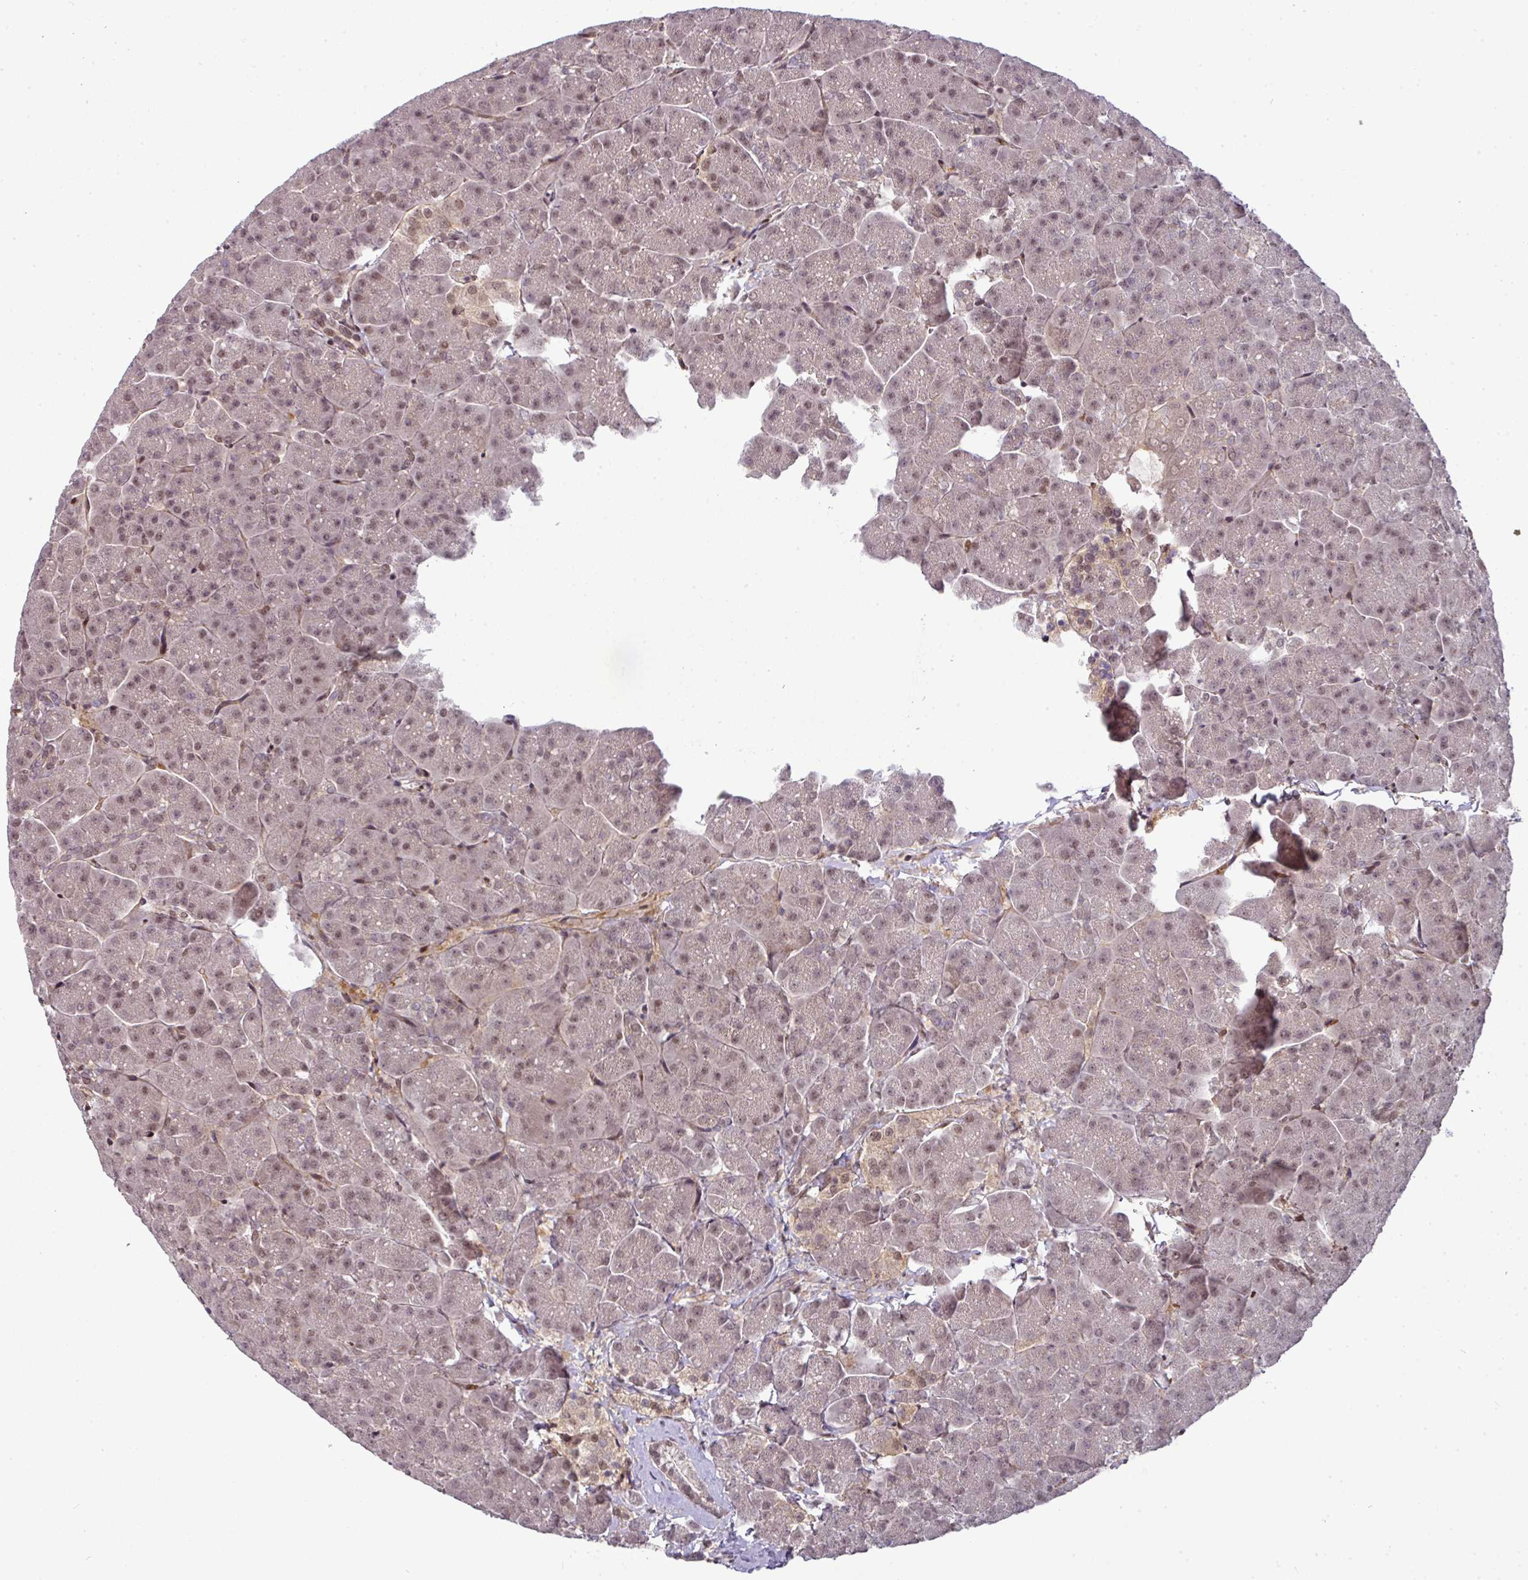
{"staining": {"intensity": "moderate", "quantity": "25%-75%", "location": "nuclear"}, "tissue": "pancreas", "cell_type": "Exocrine glandular cells", "image_type": "normal", "snomed": [{"axis": "morphology", "description": "Normal tissue, NOS"}, {"axis": "topography", "description": "Pancreas"}, {"axis": "topography", "description": "Peripheral nerve tissue"}], "caption": "High-magnification brightfield microscopy of normal pancreas stained with DAB (3,3'-diaminobenzidine) (brown) and counterstained with hematoxylin (blue). exocrine glandular cells exhibit moderate nuclear positivity is seen in approximately25%-75% of cells.", "gene": "CIC", "patient": {"sex": "male", "age": 54}}